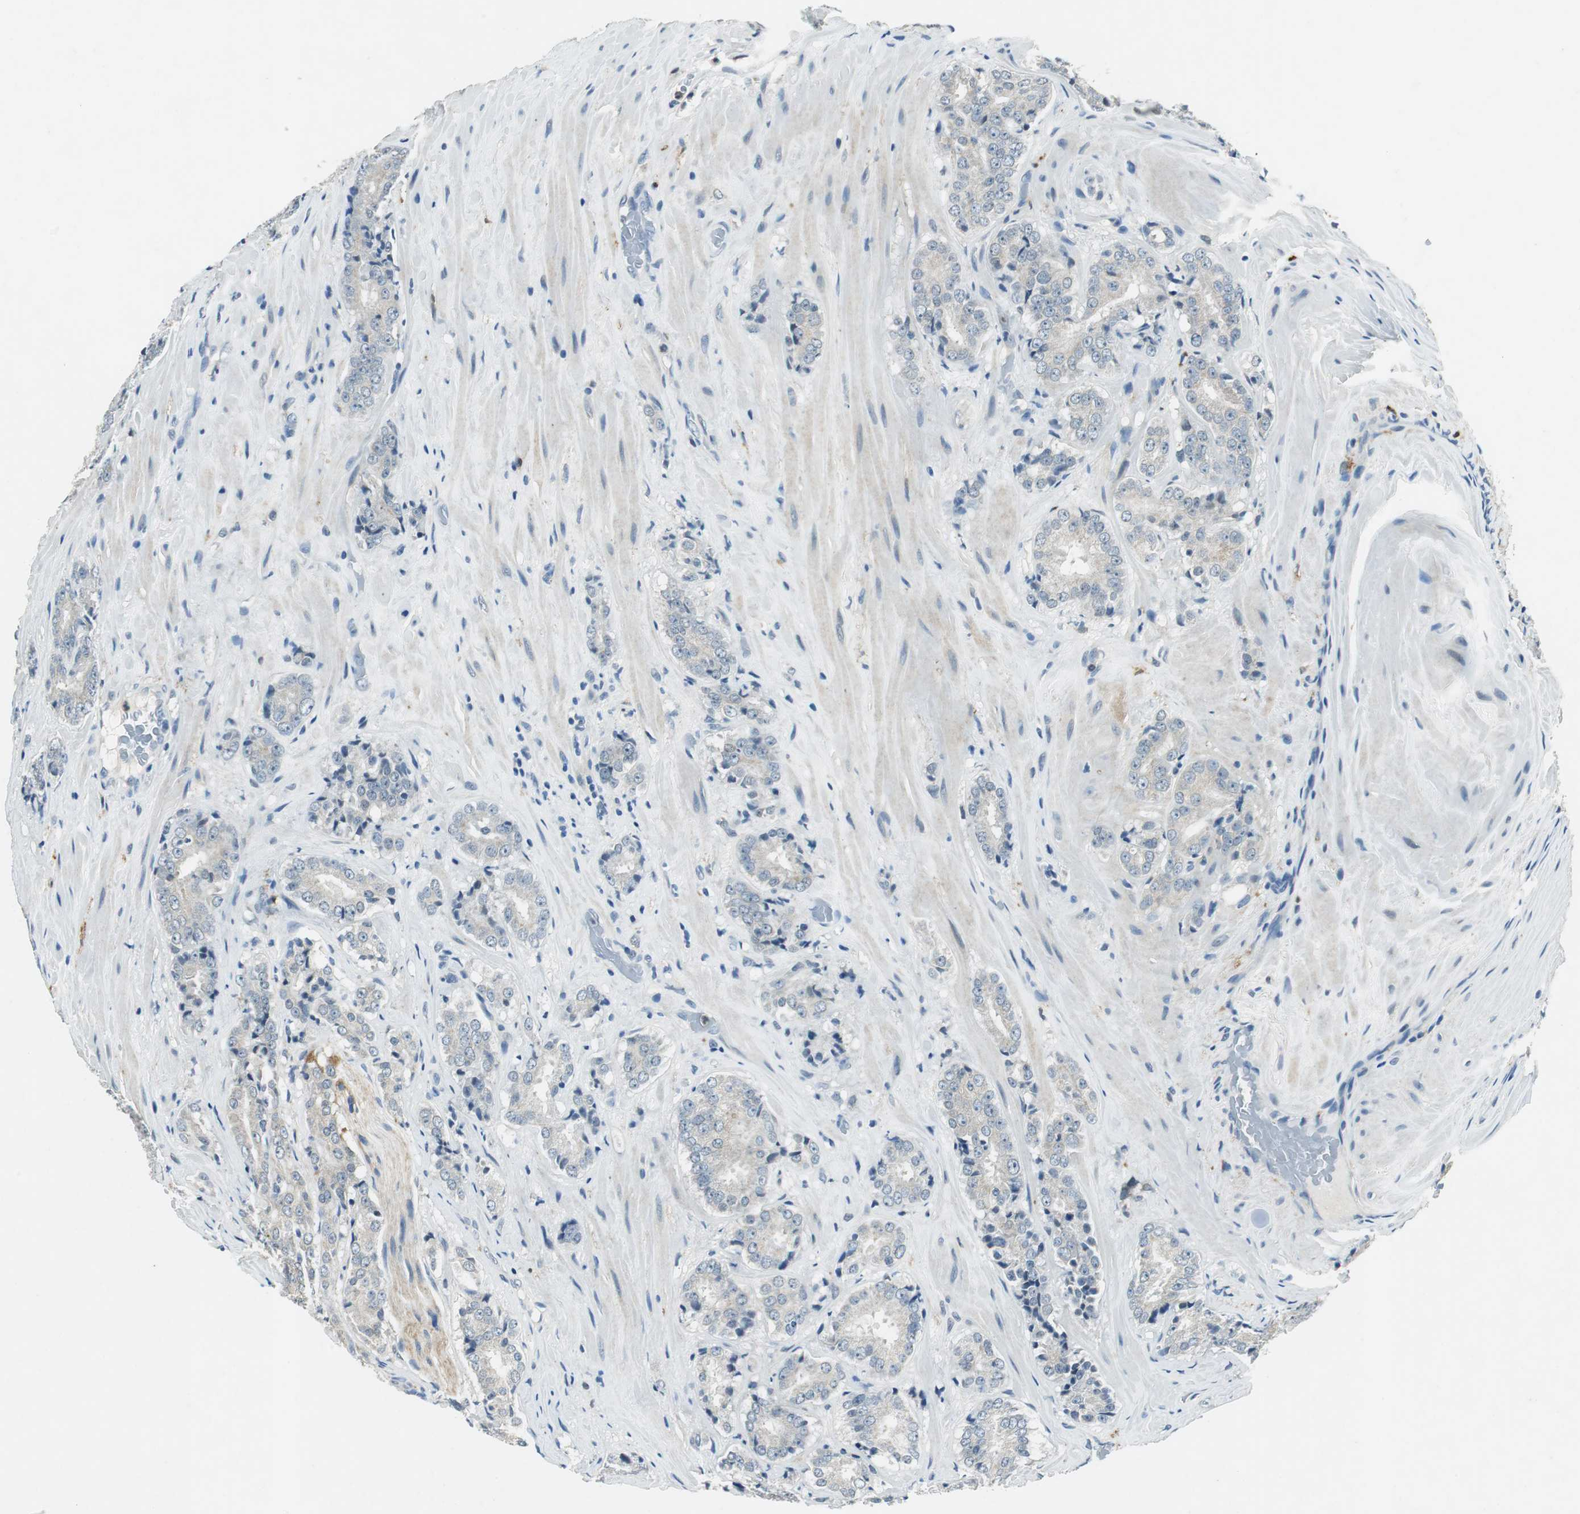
{"staining": {"intensity": "negative", "quantity": "none", "location": "none"}, "tissue": "prostate cancer", "cell_type": "Tumor cells", "image_type": "cancer", "snomed": [{"axis": "morphology", "description": "Adenocarcinoma, High grade"}, {"axis": "topography", "description": "Prostate"}], "caption": "Tumor cells show no significant expression in prostate cancer.", "gene": "ME1", "patient": {"sex": "male", "age": 70}}